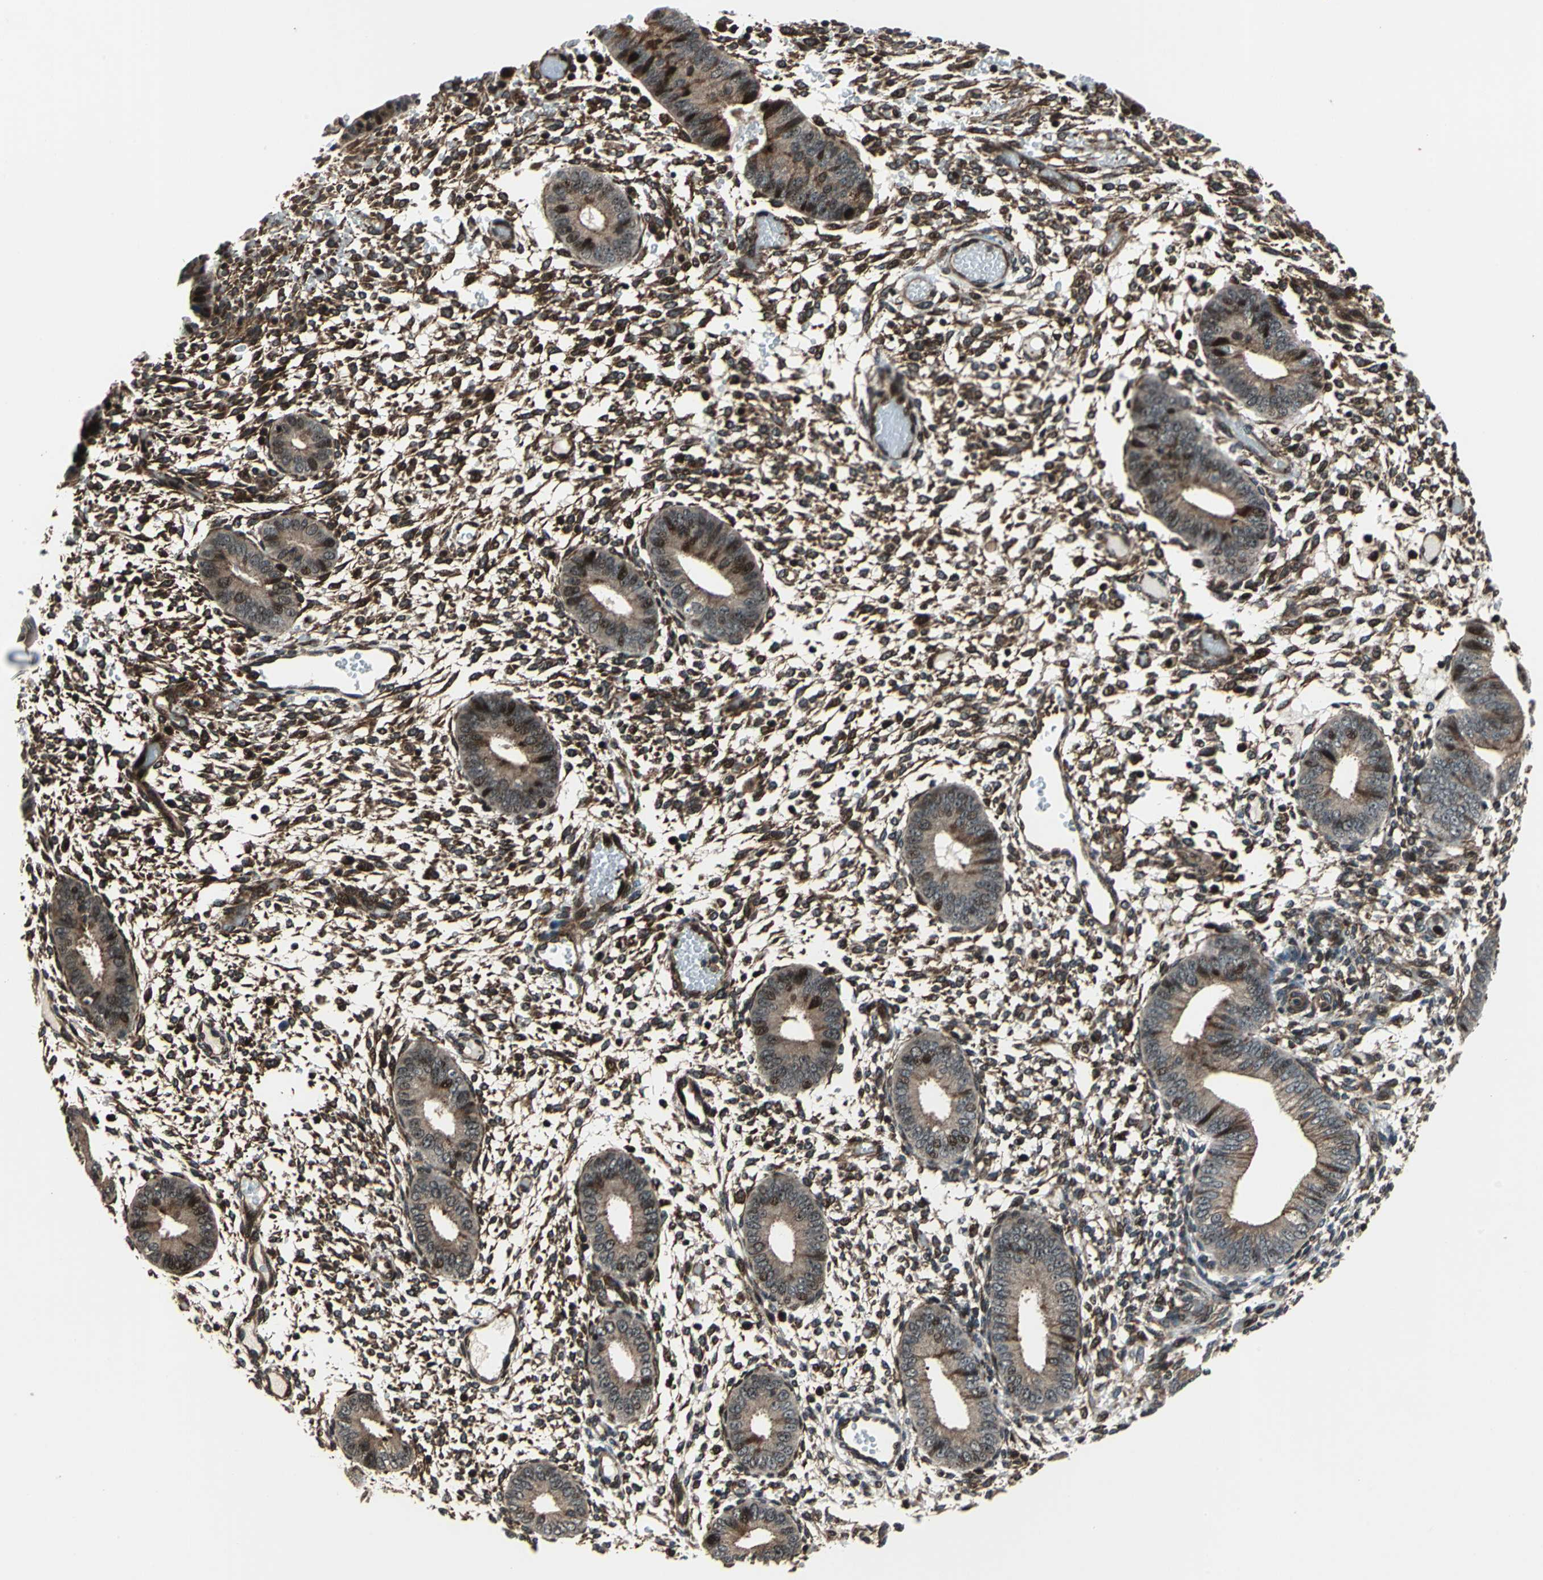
{"staining": {"intensity": "strong", "quantity": ">75%", "location": "cytoplasmic/membranous"}, "tissue": "endometrium", "cell_type": "Cells in endometrial stroma", "image_type": "normal", "snomed": [{"axis": "morphology", "description": "Normal tissue, NOS"}, {"axis": "topography", "description": "Endometrium"}], "caption": "Immunohistochemistry (DAB) staining of benign human endometrium shows strong cytoplasmic/membranous protein positivity in approximately >75% of cells in endometrial stroma. (brown staining indicates protein expression, while blue staining denotes nuclei).", "gene": "AATF", "patient": {"sex": "female", "age": 42}}